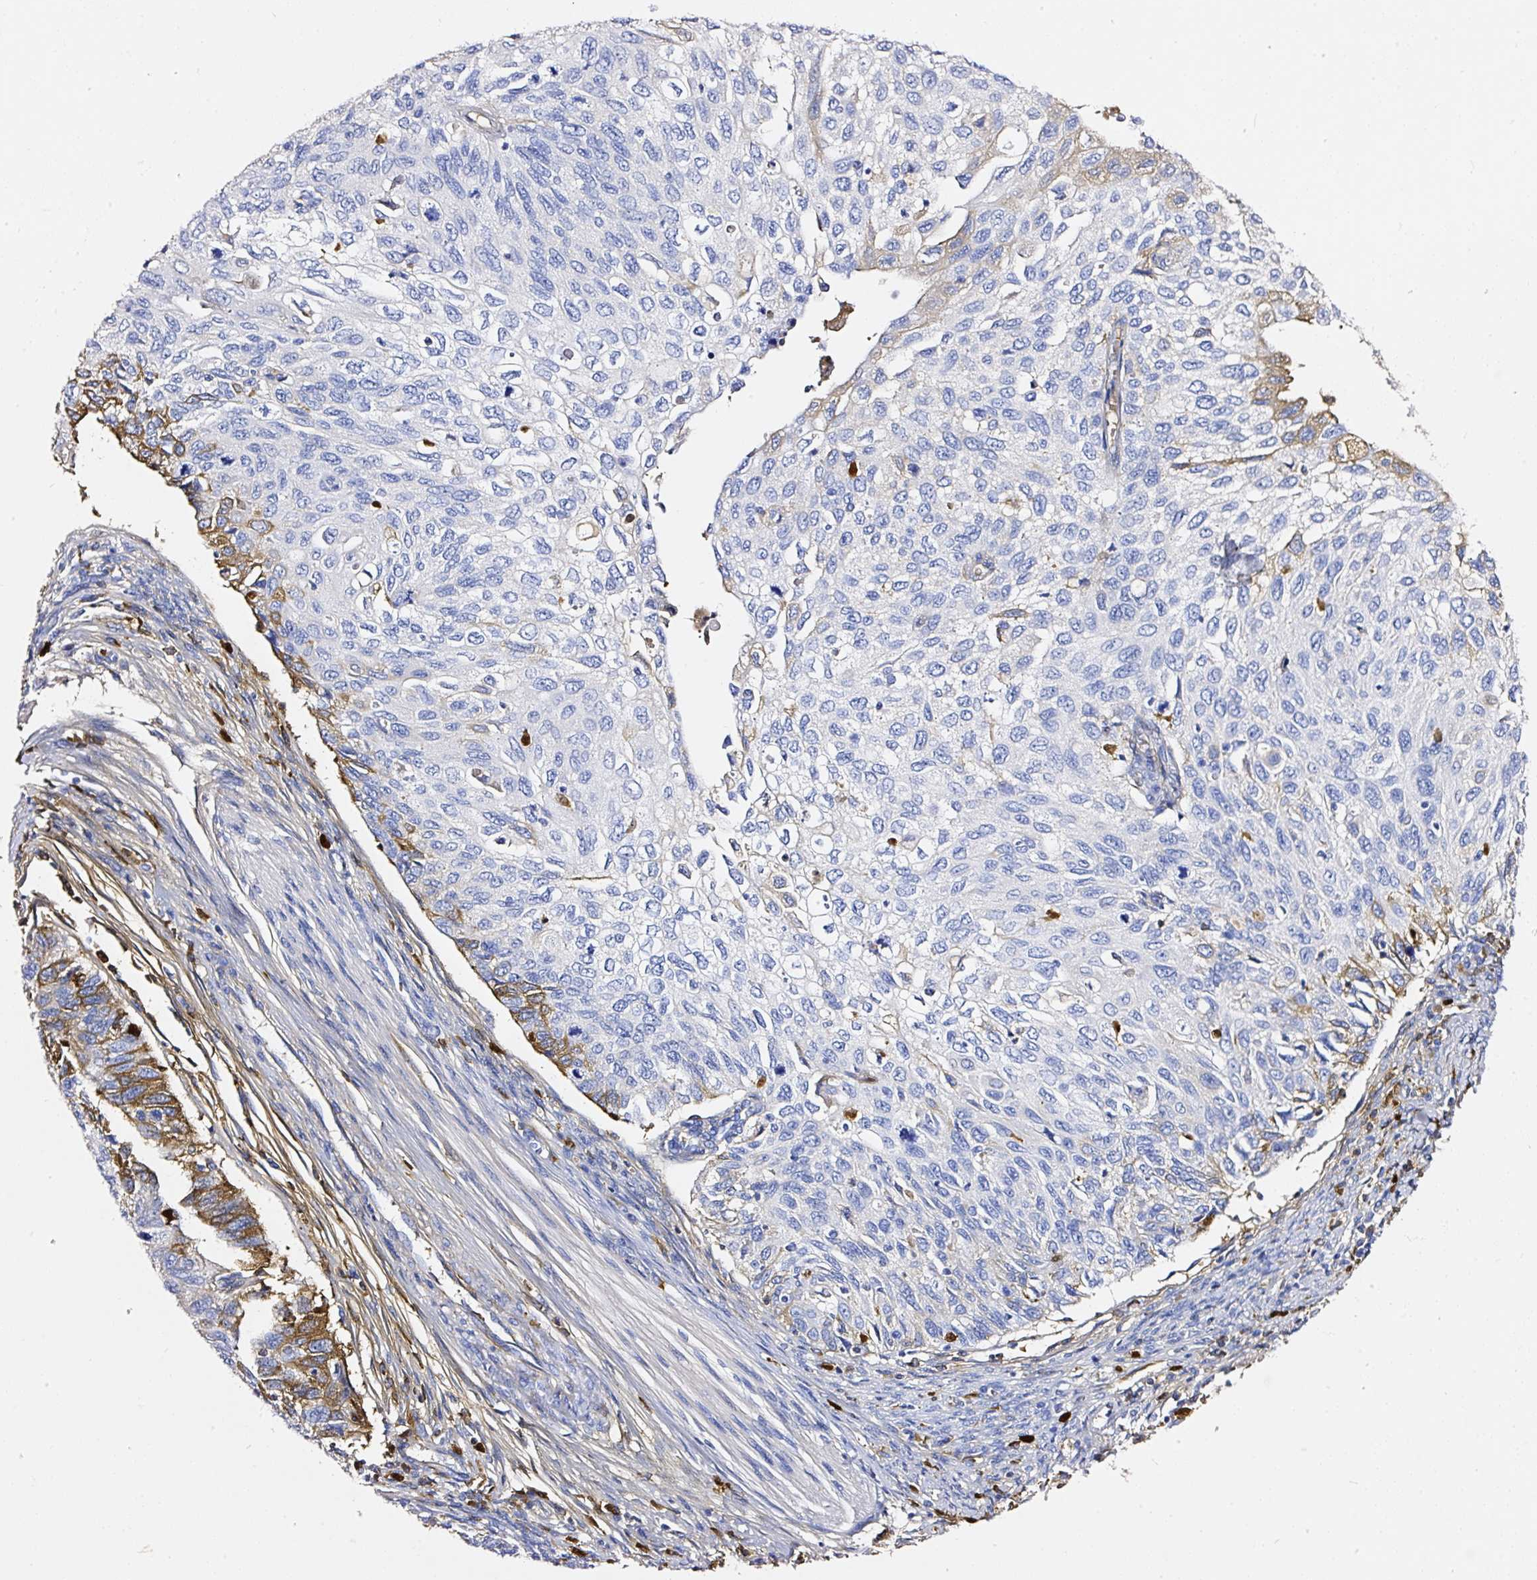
{"staining": {"intensity": "negative", "quantity": "none", "location": "none"}, "tissue": "cervical cancer", "cell_type": "Tumor cells", "image_type": "cancer", "snomed": [{"axis": "morphology", "description": "Squamous cell carcinoma, NOS"}, {"axis": "topography", "description": "Cervix"}], "caption": "There is no significant staining in tumor cells of cervical cancer (squamous cell carcinoma).", "gene": "CLEC3B", "patient": {"sex": "female", "age": 70}}